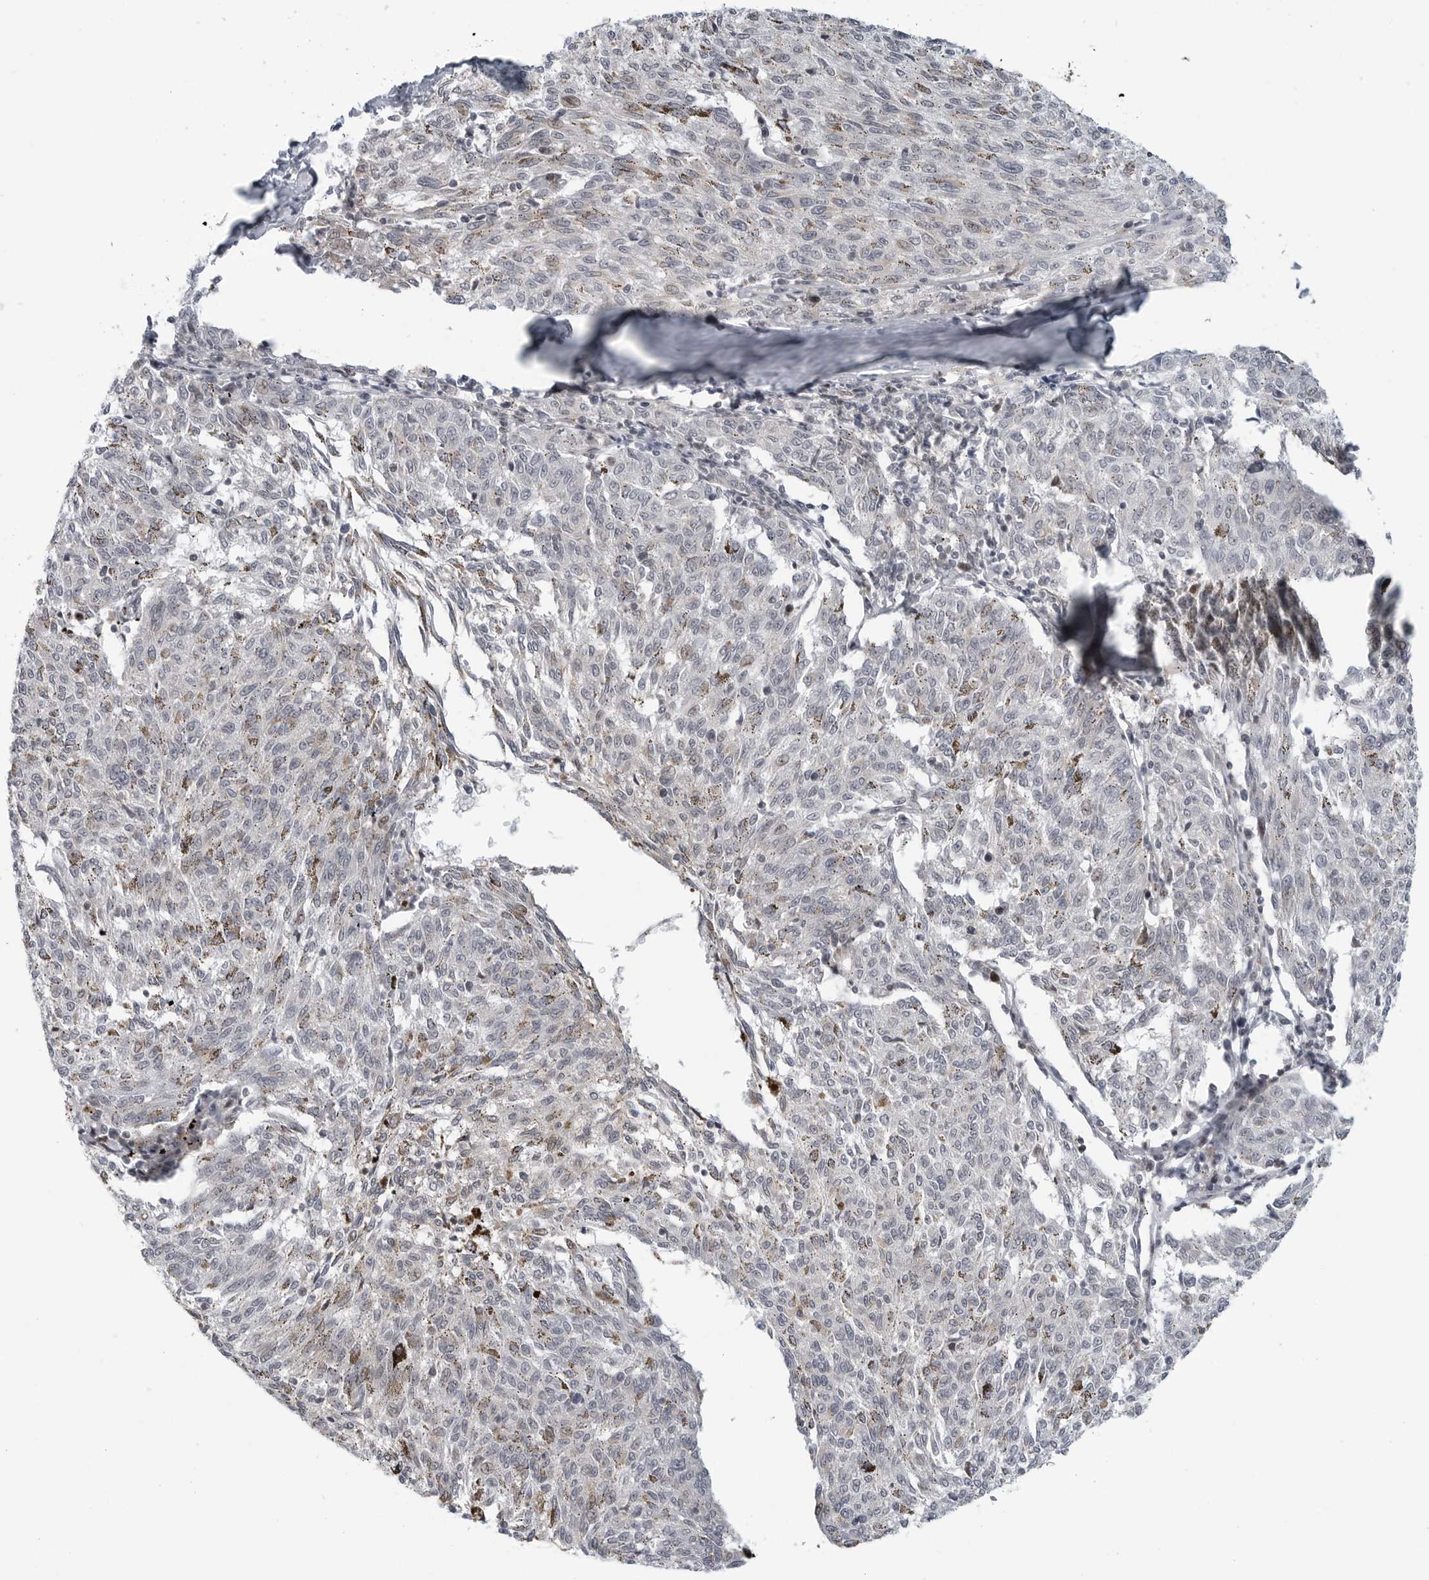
{"staining": {"intensity": "negative", "quantity": "none", "location": "none"}, "tissue": "melanoma", "cell_type": "Tumor cells", "image_type": "cancer", "snomed": [{"axis": "morphology", "description": "Malignant melanoma, NOS"}, {"axis": "topography", "description": "Skin"}], "caption": "Immunohistochemistry (IHC) of human malignant melanoma reveals no positivity in tumor cells.", "gene": "FAM135B", "patient": {"sex": "female", "age": 72}}